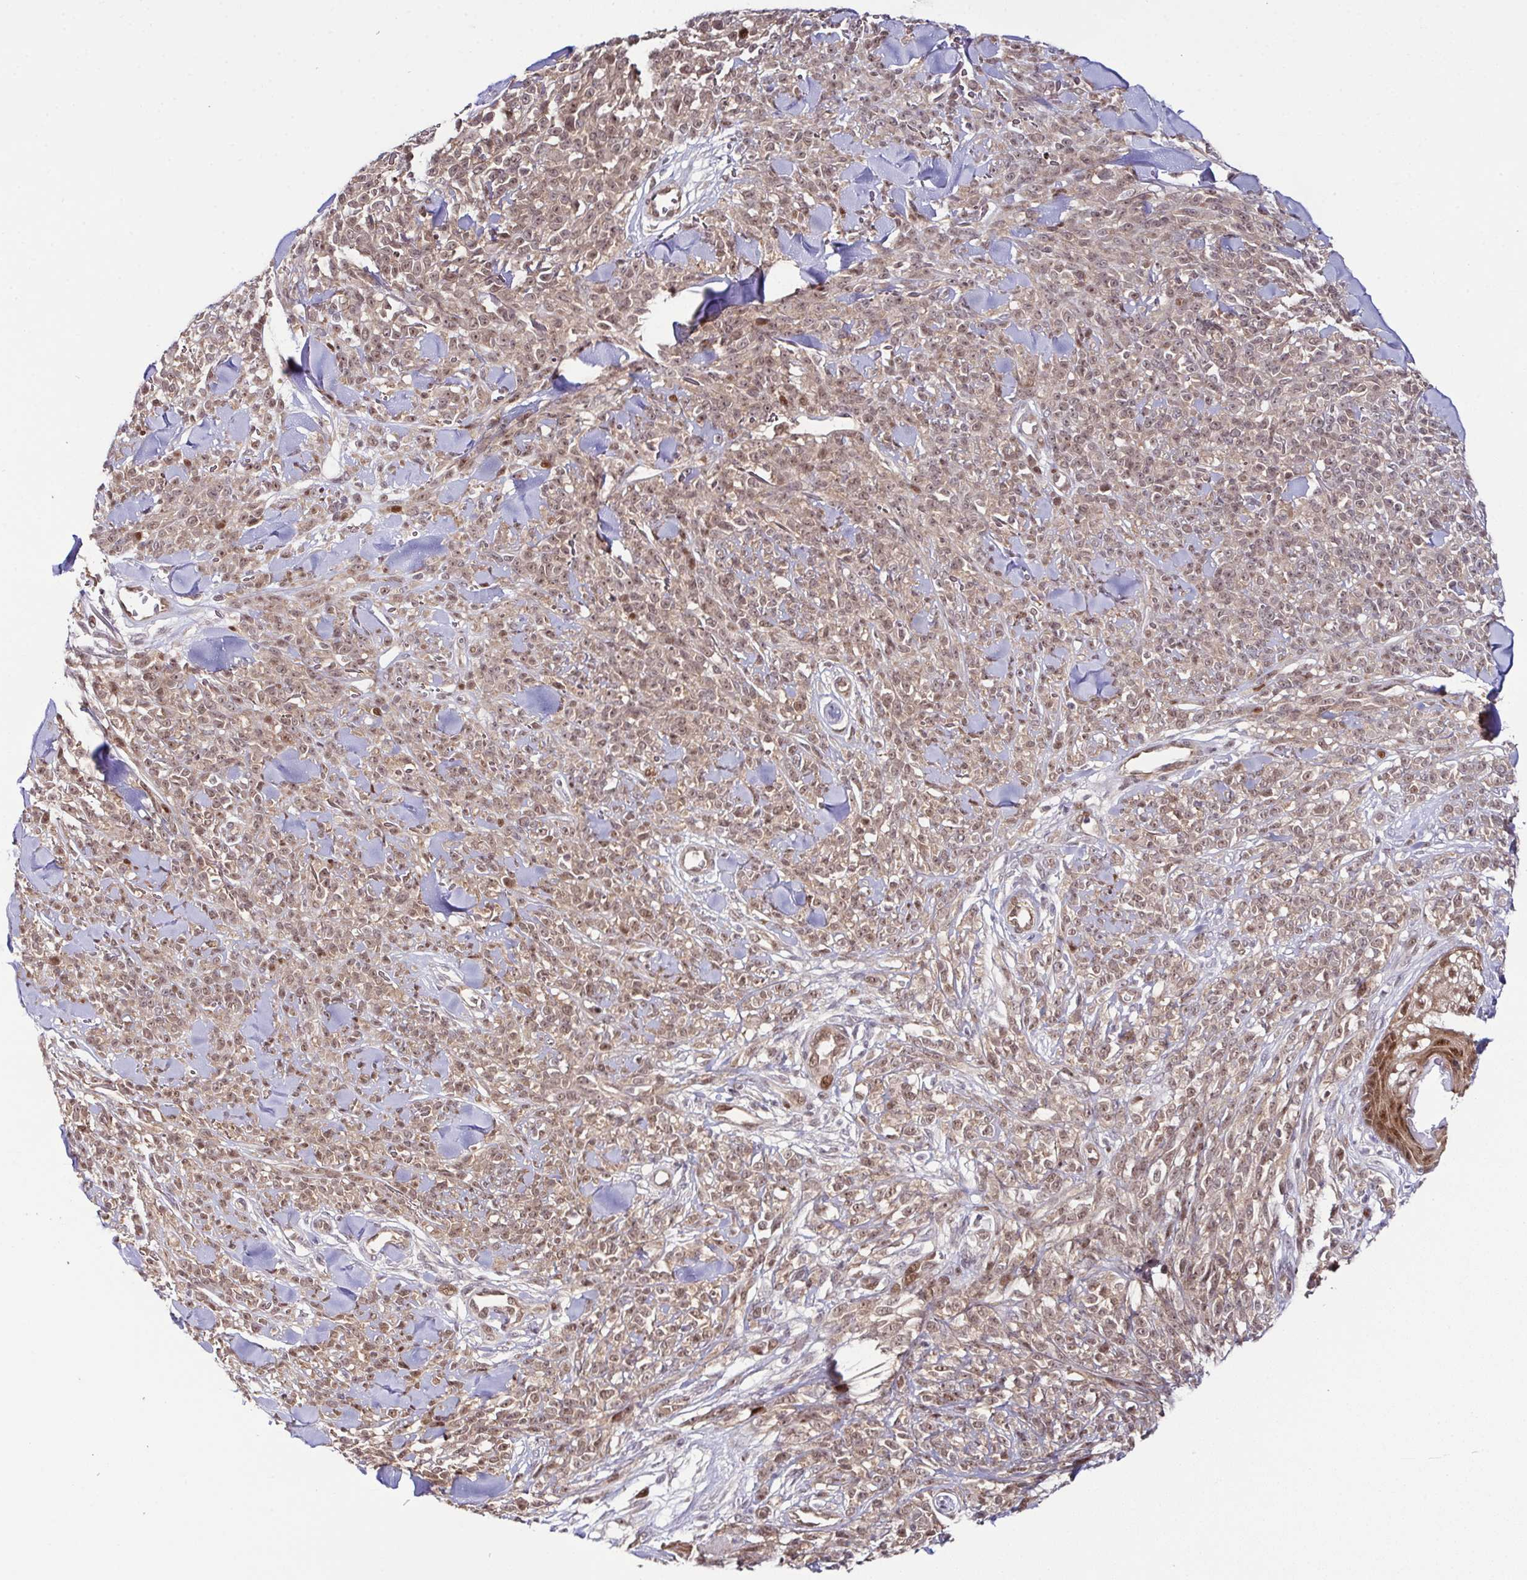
{"staining": {"intensity": "weak", "quantity": ">75%", "location": "nuclear"}, "tissue": "melanoma", "cell_type": "Tumor cells", "image_type": "cancer", "snomed": [{"axis": "morphology", "description": "Malignant melanoma, NOS"}, {"axis": "topography", "description": "Skin"}, {"axis": "topography", "description": "Skin of trunk"}], "caption": "Tumor cells demonstrate low levels of weak nuclear staining in approximately >75% of cells in malignant melanoma.", "gene": "DNAJB1", "patient": {"sex": "male", "age": 74}}